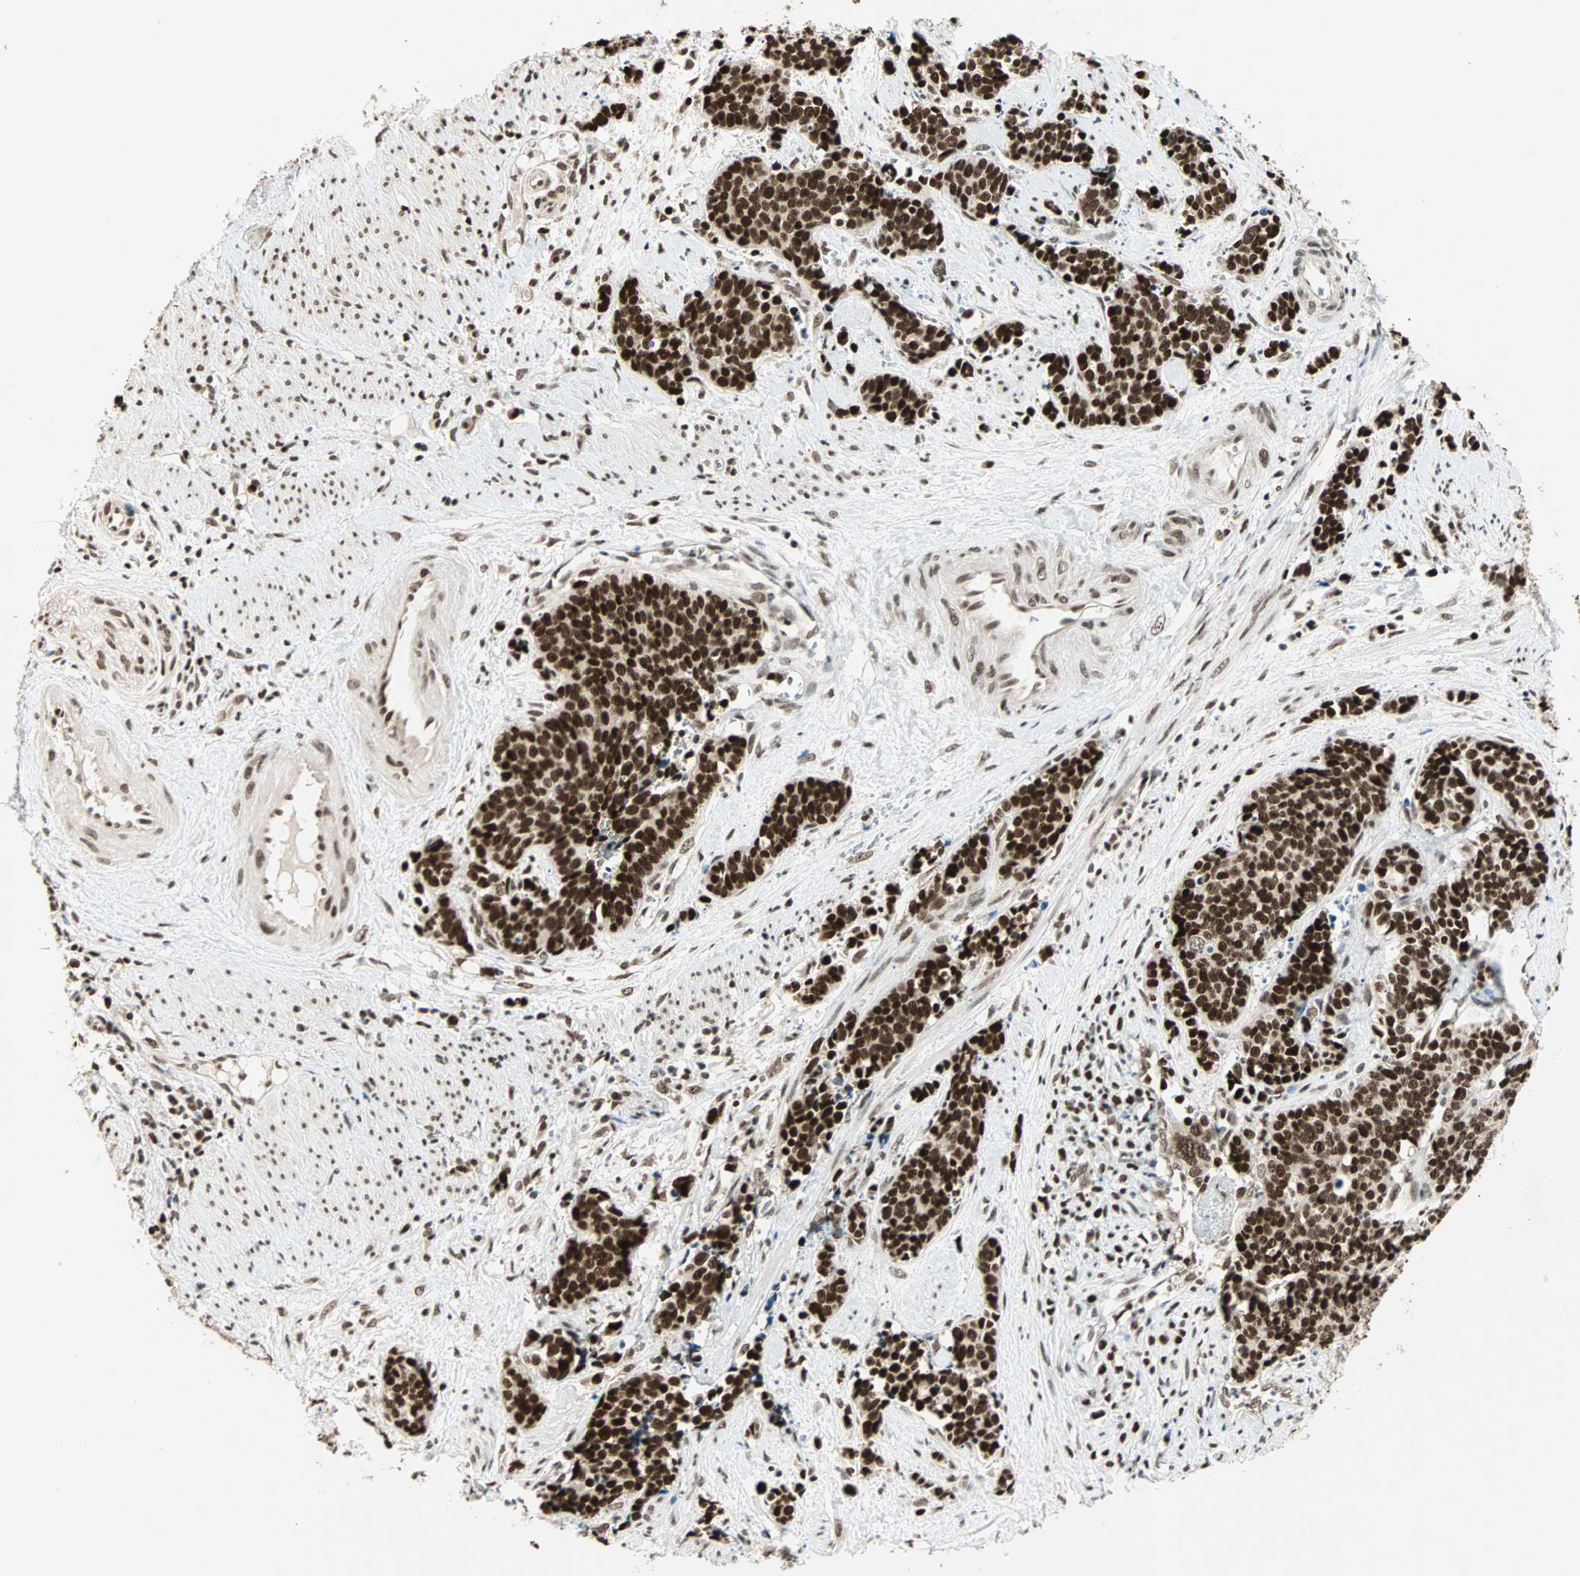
{"staining": {"intensity": "strong", "quantity": ">75%", "location": "nuclear"}, "tissue": "cervical cancer", "cell_type": "Tumor cells", "image_type": "cancer", "snomed": [{"axis": "morphology", "description": "Squamous cell carcinoma, NOS"}, {"axis": "topography", "description": "Cervix"}], "caption": "The image displays immunohistochemical staining of squamous cell carcinoma (cervical). There is strong nuclear staining is appreciated in about >75% of tumor cells.", "gene": "MDC1", "patient": {"sex": "female", "age": 35}}